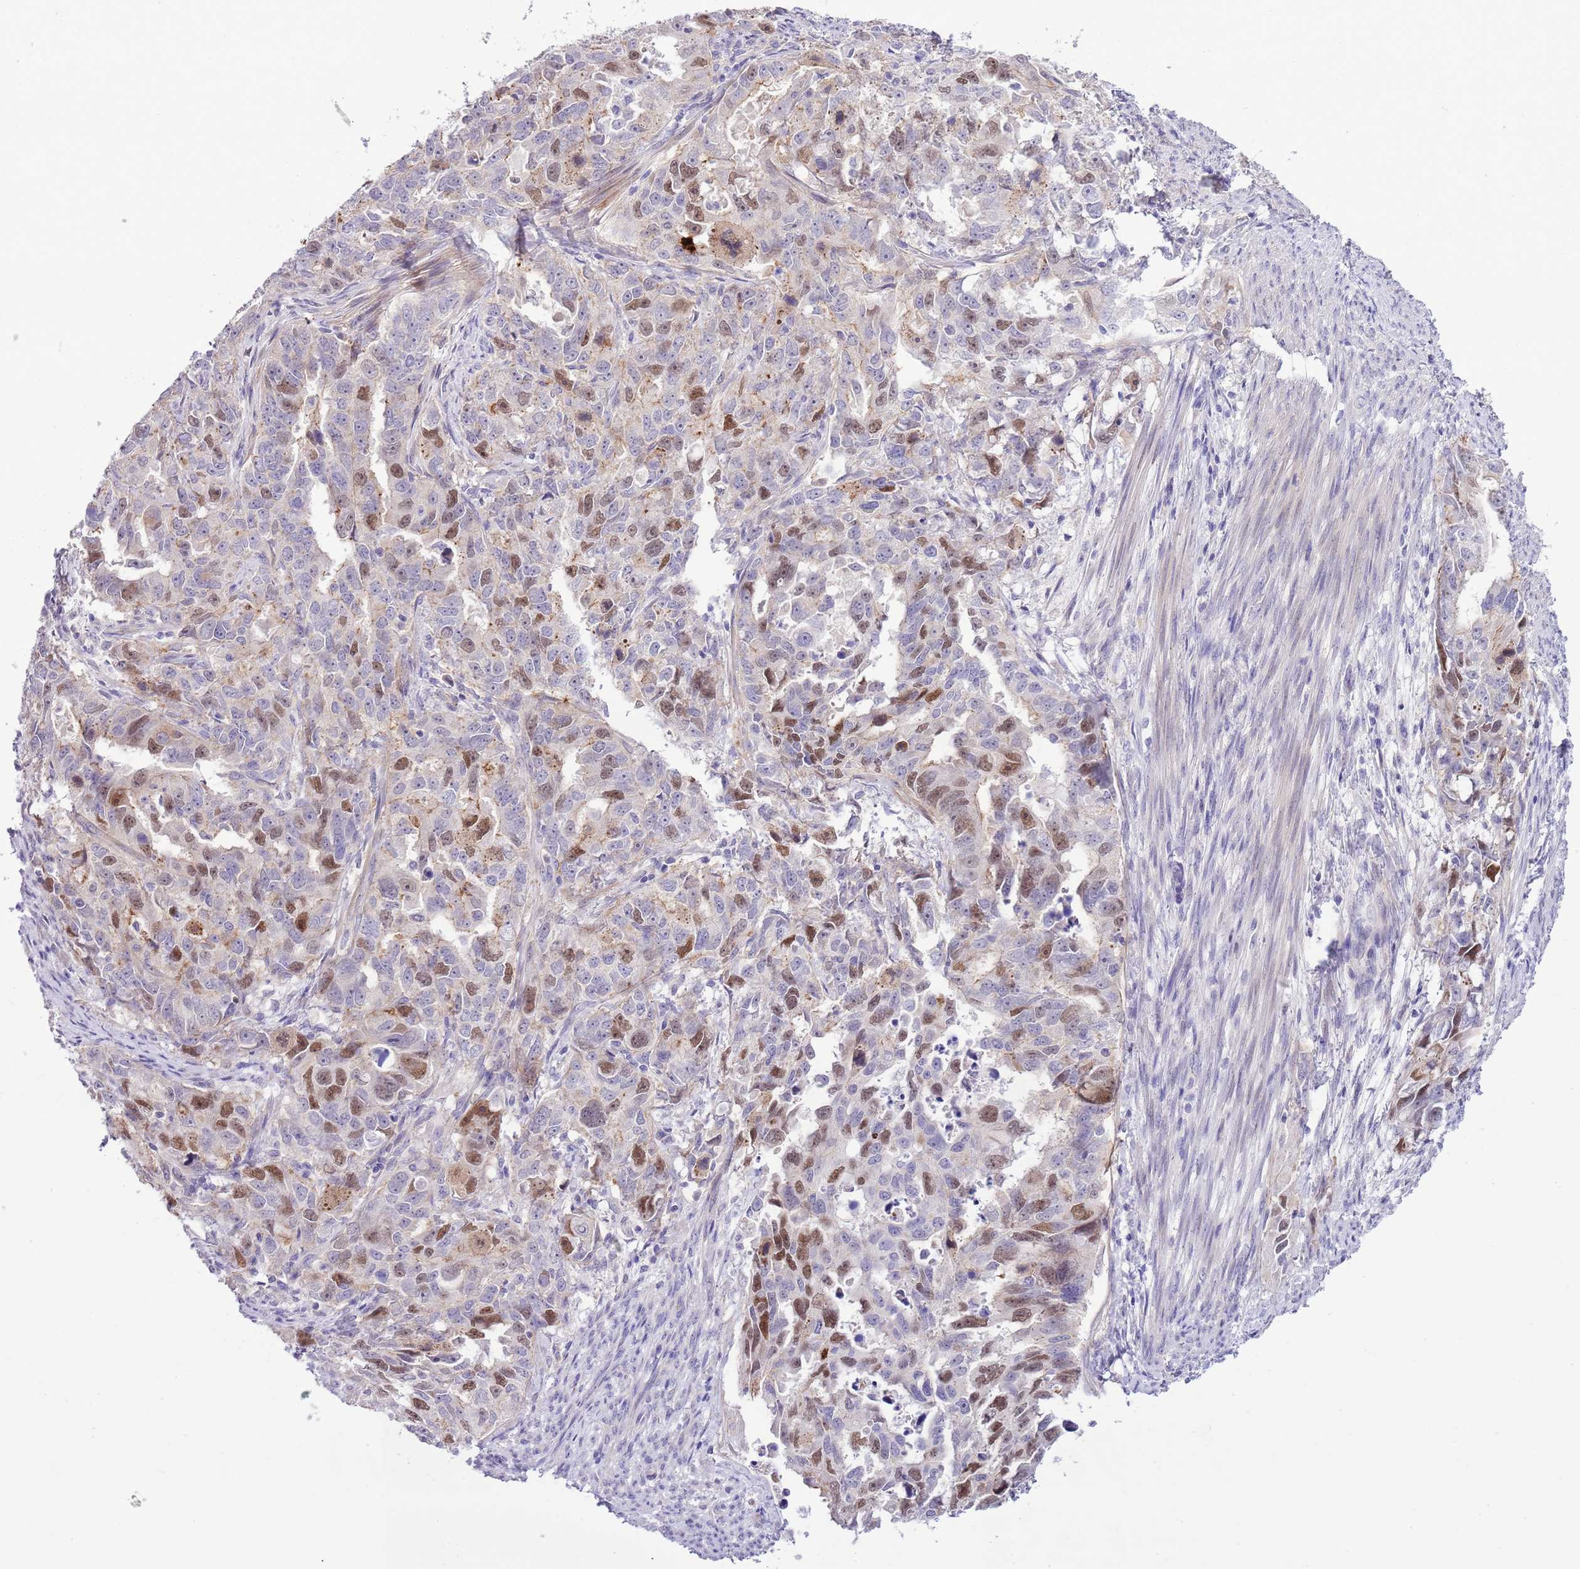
{"staining": {"intensity": "moderate", "quantity": "25%-75%", "location": "nuclear"}, "tissue": "endometrial cancer", "cell_type": "Tumor cells", "image_type": "cancer", "snomed": [{"axis": "morphology", "description": "Adenocarcinoma, NOS"}, {"axis": "topography", "description": "Endometrium"}], "caption": "The histopathology image exhibits immunohistochemical staining of endometrial adenocarcinoma. There is moderate nuclear positivity is appreciated in about 25%-75% of tumor cells.", "gene": "FBRSL1", "patient": {"sex": "female", "age": 65}}